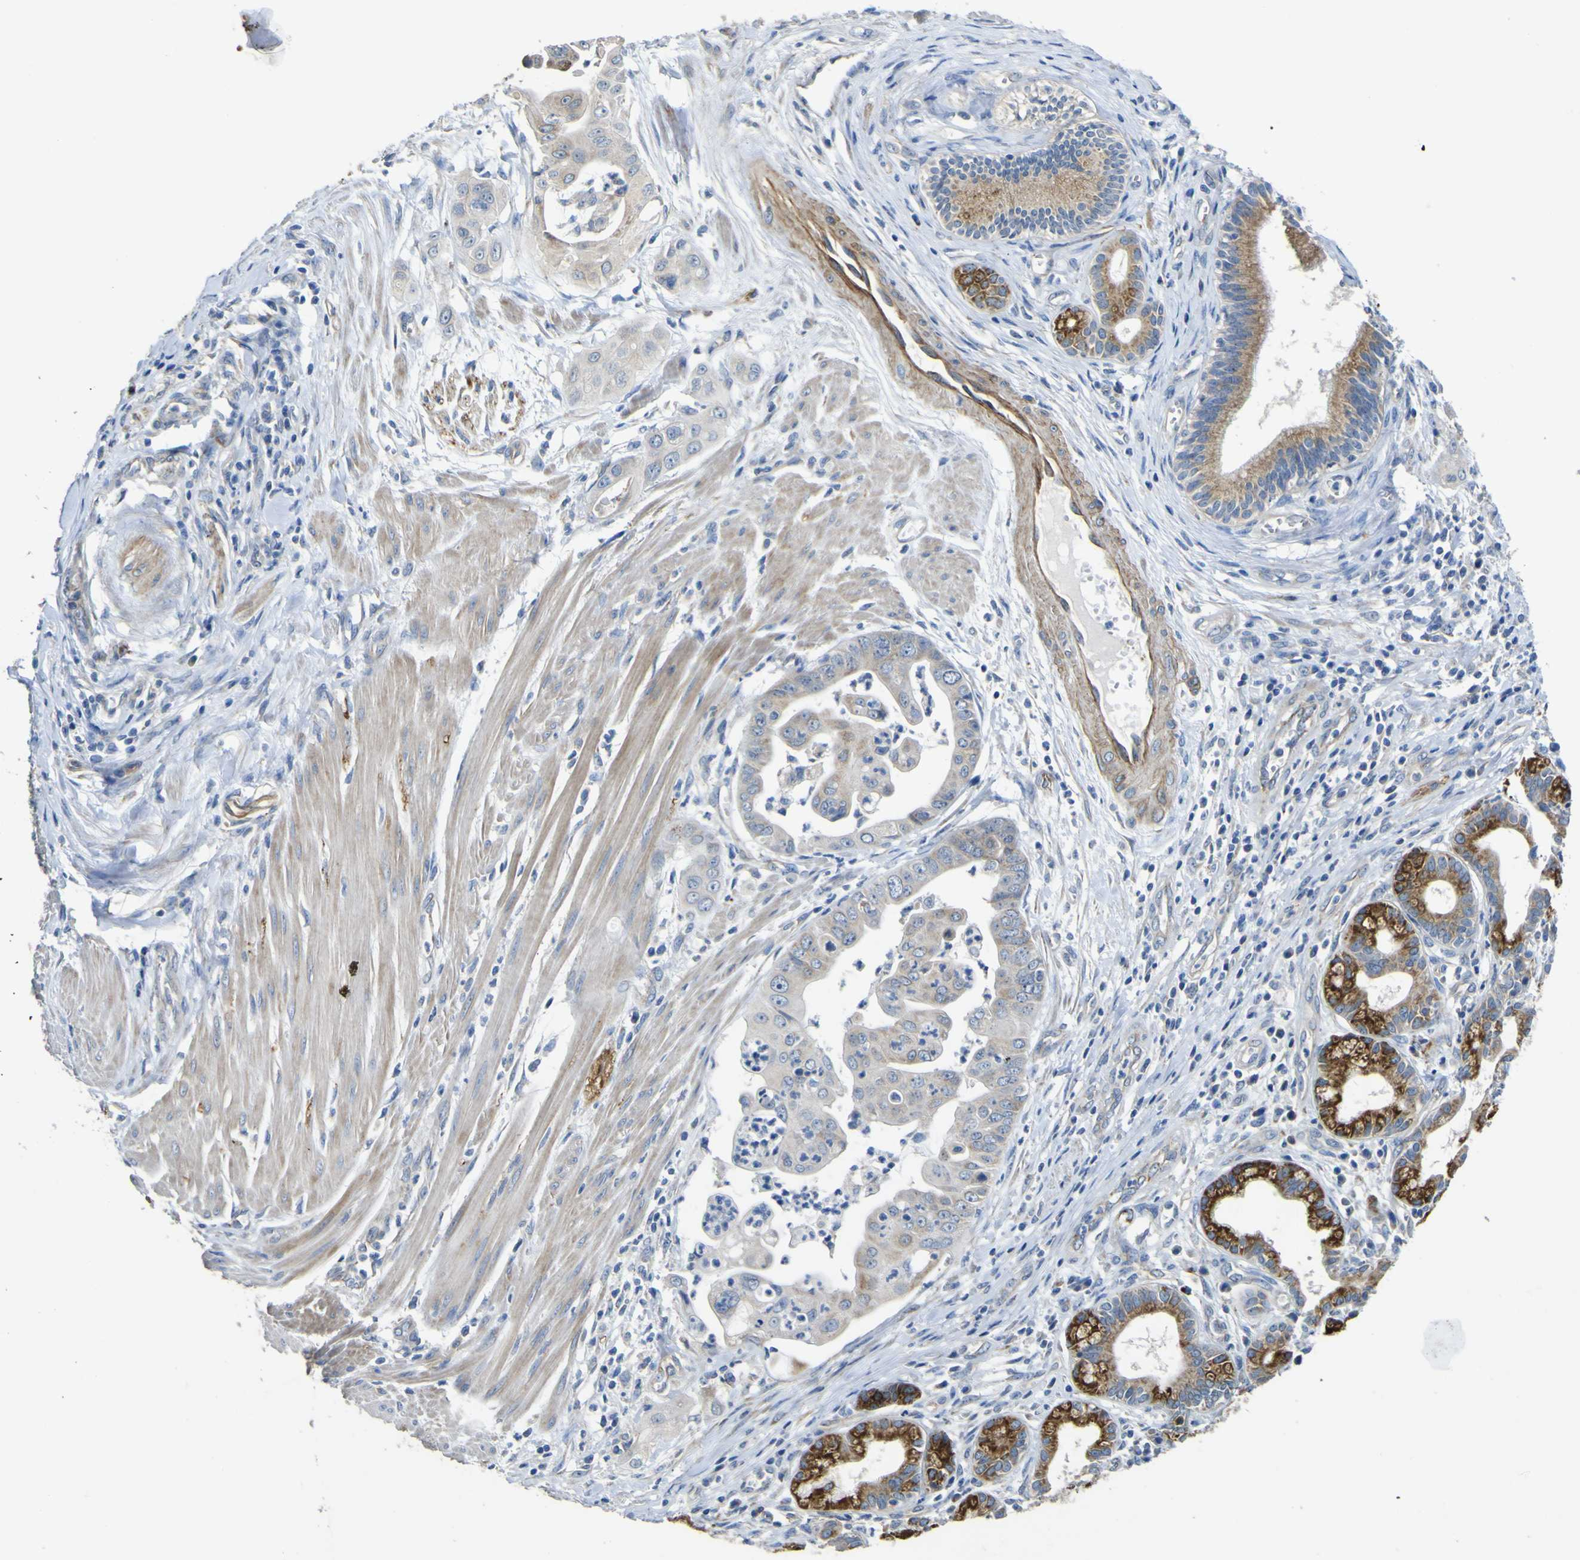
{"staining": {"intensity": "strong", "quantity": "25%-75%", "location": "cytoplasmic/membranous"}, "tissue": "pancreatic cancer", "cell_type": "Tumor cells", "image_type": "cancer", "snomed": [{"axis": "morphology", "description": "Adenocarcinoma, NOS"}, {"axis": "topography", "description": "Pancreas"}], "caption": "Protein staining exhibits strong cytoplasmic/membranous staining in approximately 25%-75% of tumor cells in pancreatic adenocarcinoma.", "gene": "ALDH18A1", "patient": {"sex": "female", "age": 75}}